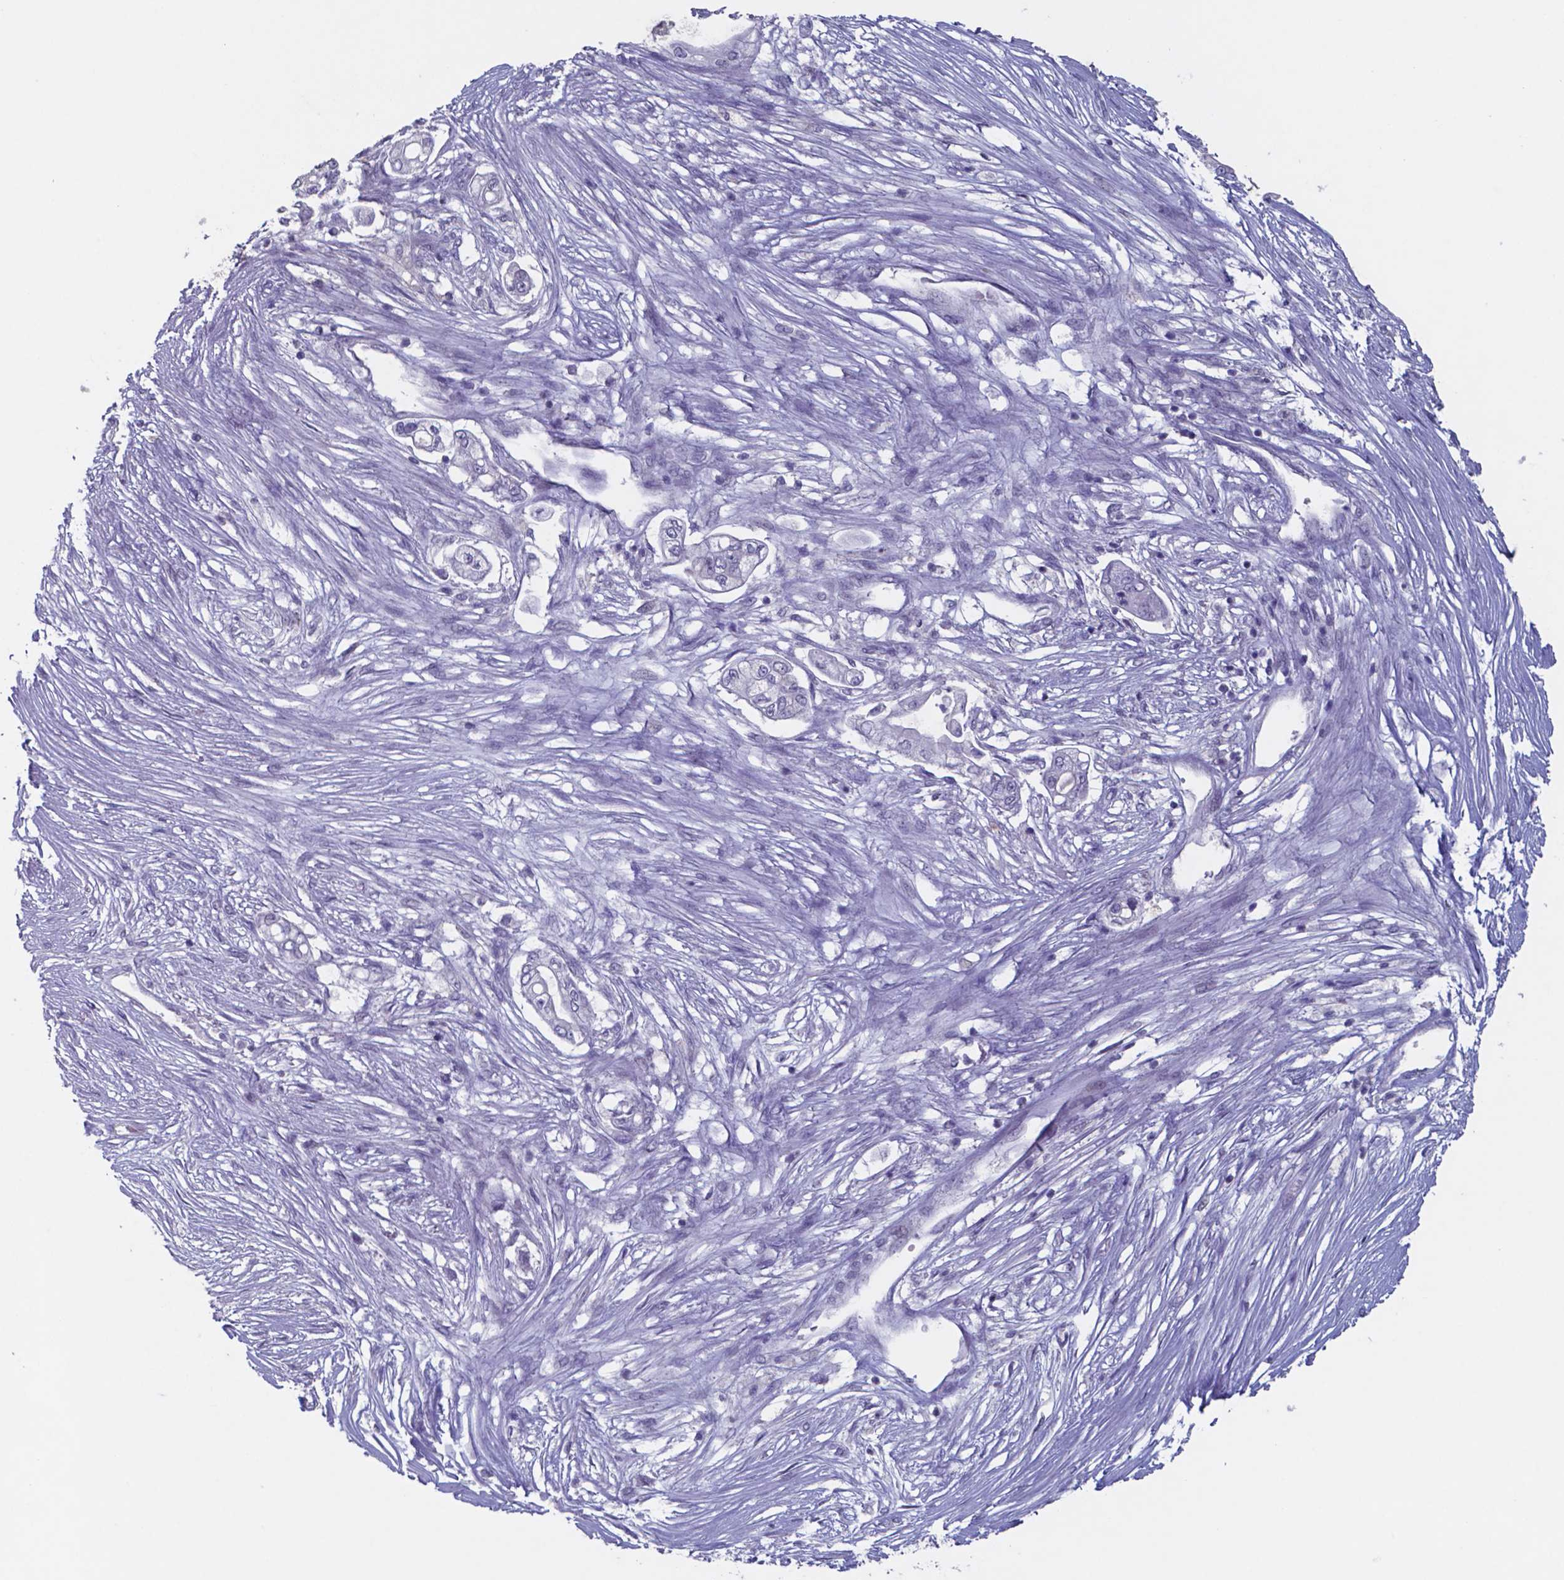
{"staining": {"intensity": "negative", "quantity": "none", "location": "none"}, "tissue": "pancreatic cancer", "cell_type": "Tumor cells", "image_type": "cancer", "snomed": [{"axis": "morphology", "description": "Adenocarcinoma, NOS"}, {"axis": "topography", "description": "Pancreas"}], "caption": "Immunohistochemical staining of adenocarcinoma (pancreatic) shows no significant expression in tumor cells.", "gene": "TDP2", "patient": {"sex": "female", "age": 69}}